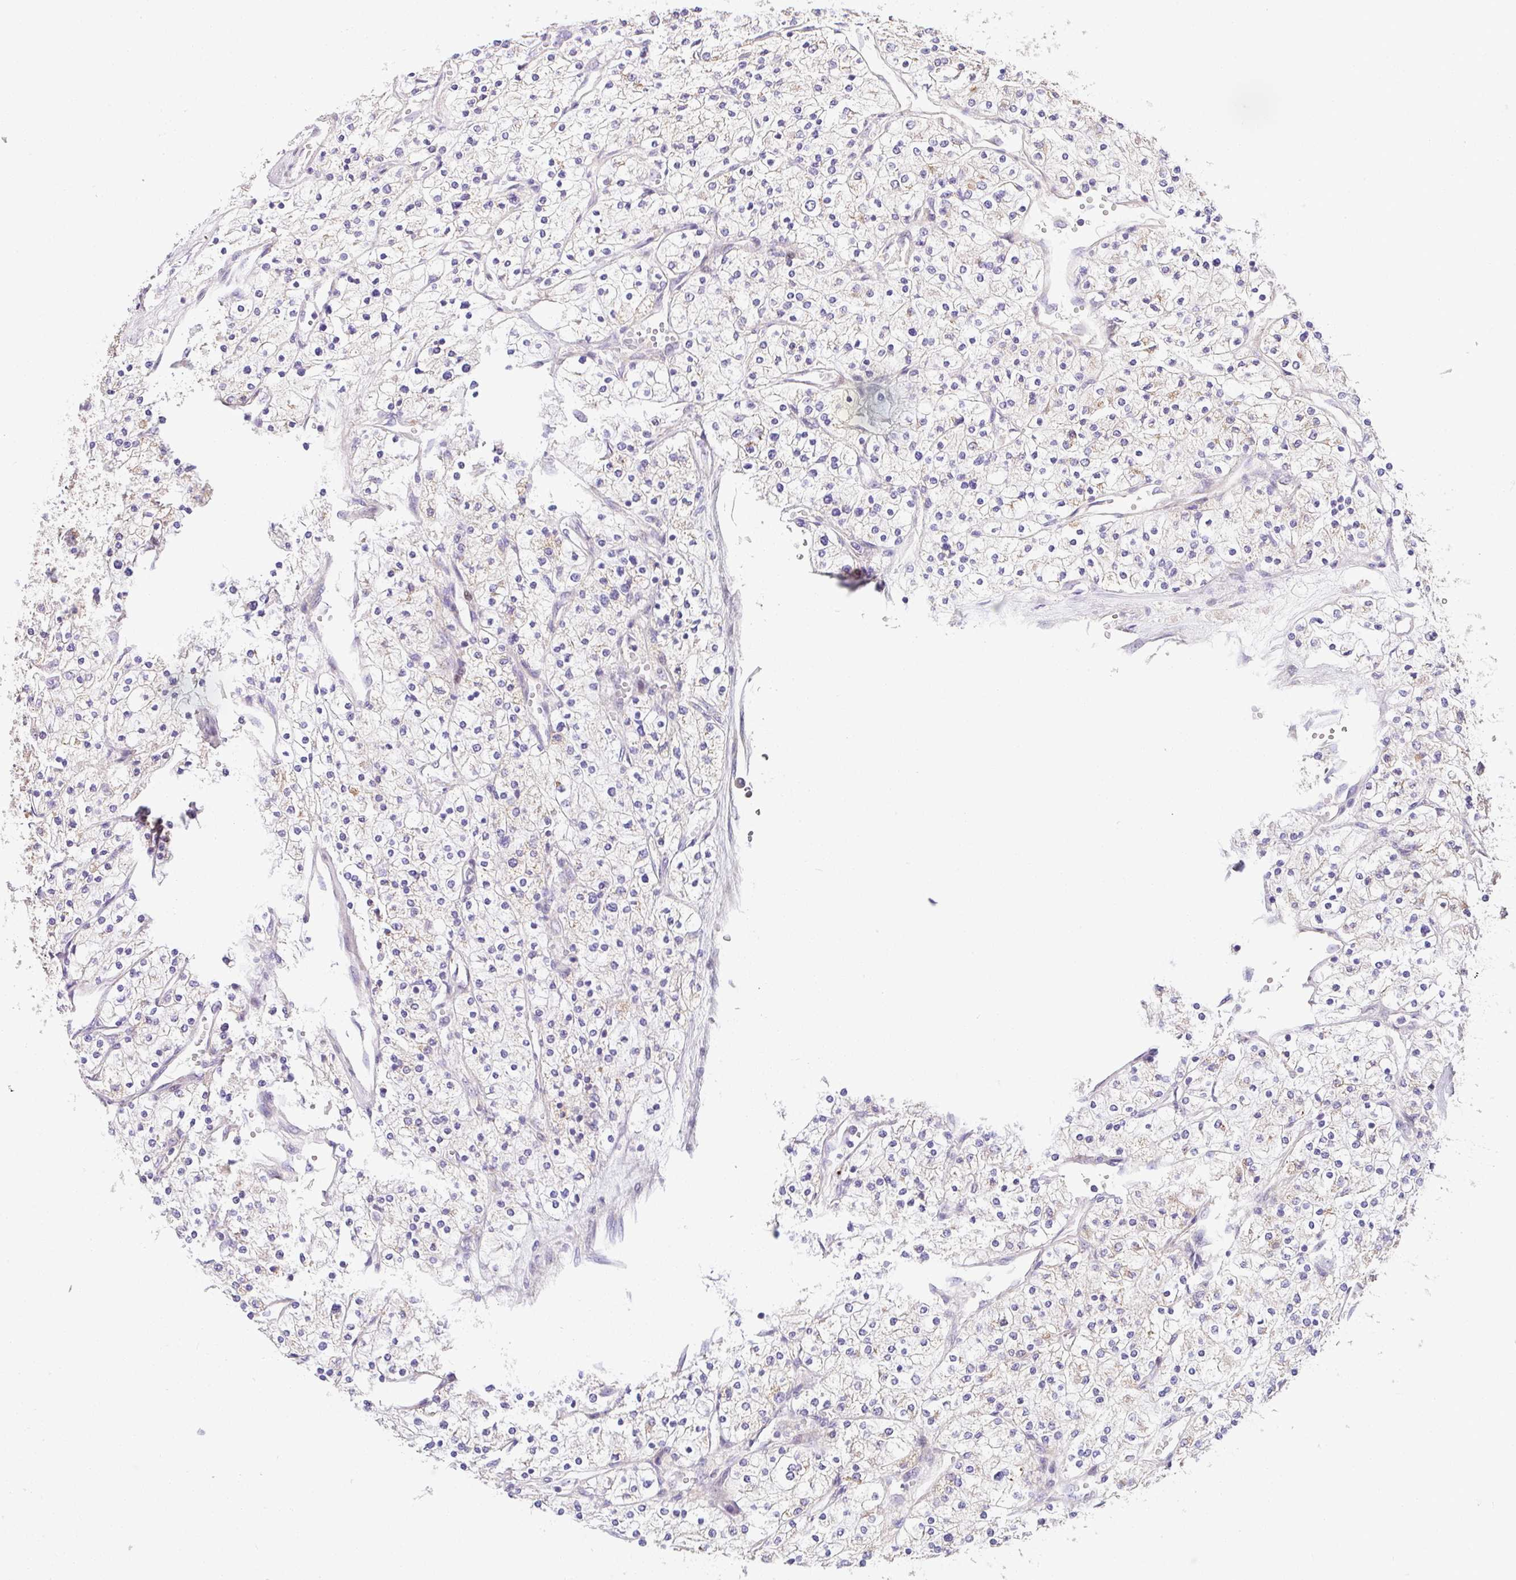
{"staining": {"intensity": "negative", "quantity": "none", "location": "none"}, "tissue": "renal cancer", "cell_type": "Tumor cells", "image_type": "cancer", "snomed": [{"axis": "morphology", "description": "Adenocarcinoma, NOS"}, {"axis": "topography", "description": "Kidney"}], "caption": "A photomicrograph of renal cancer (adenocarcinoma) stained for a protein shows no brown staining in tumor cells.", "gene": "SARS2", "patient": {"sex": "male", "age": 80}}